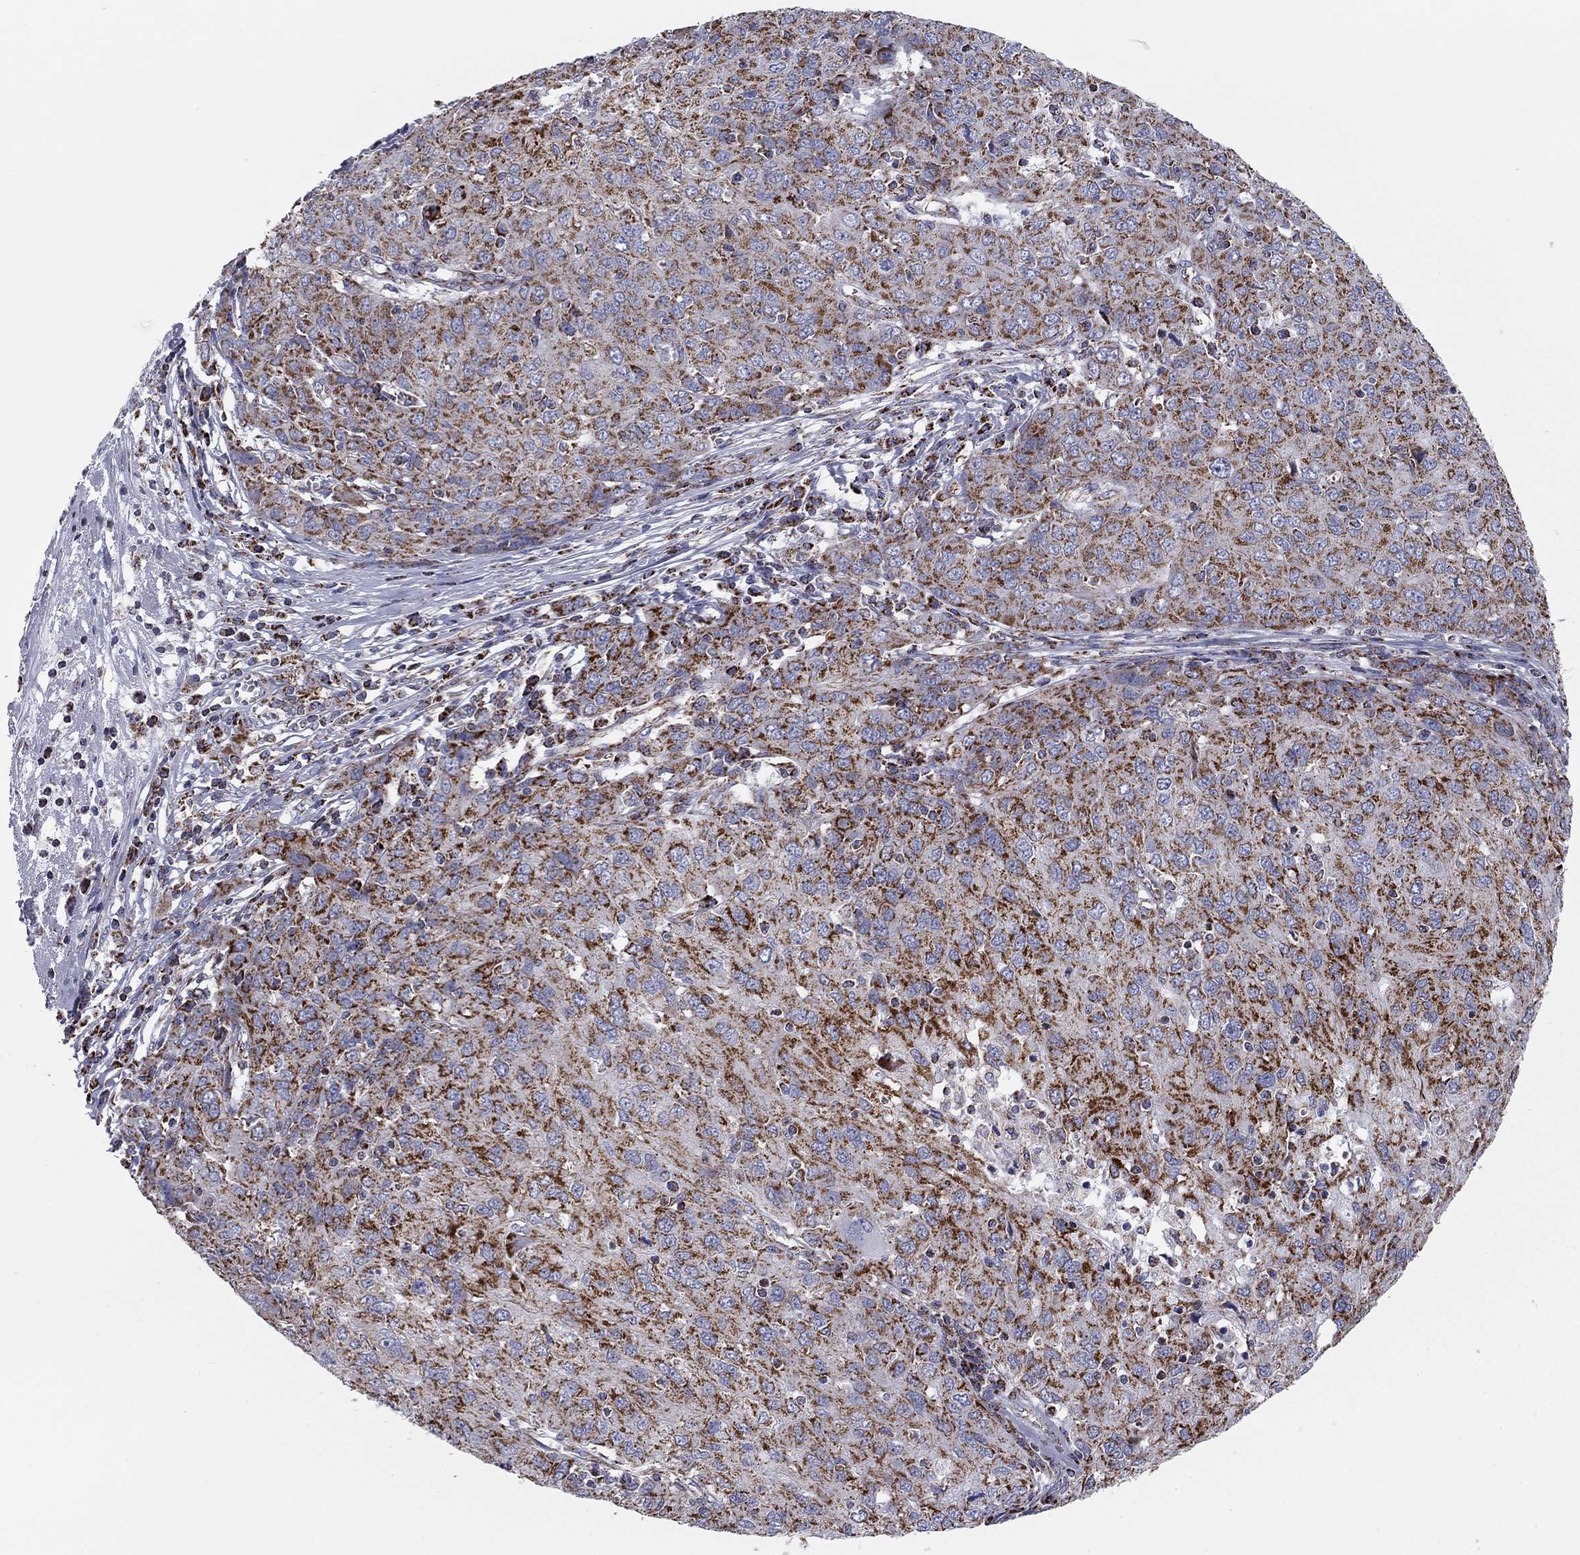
{"staining": {"intensity": "strong", "quantity": ">75%", "location": "cytoplasmic/membranous"}, "tissue": "ovarian cancer", "cell_type": "Tumor cells", "image_type": "cancer", "snomed": [{"axis": "morphology", "description": "Carcinoma, endometroid"}, {"axis": "topography", "description": "Ovary"}], "caption": "Tumor cells display high levels of strong cytoplasmic/membranous expression in approximately >75% of cells in human ovarian cancer (endometroid carcinoma). (brown staining indicates protein expression, while blue staining denotes nuclei).", "gene": "NDUFV1", "patient": {"sex": "female", "age": 50}}